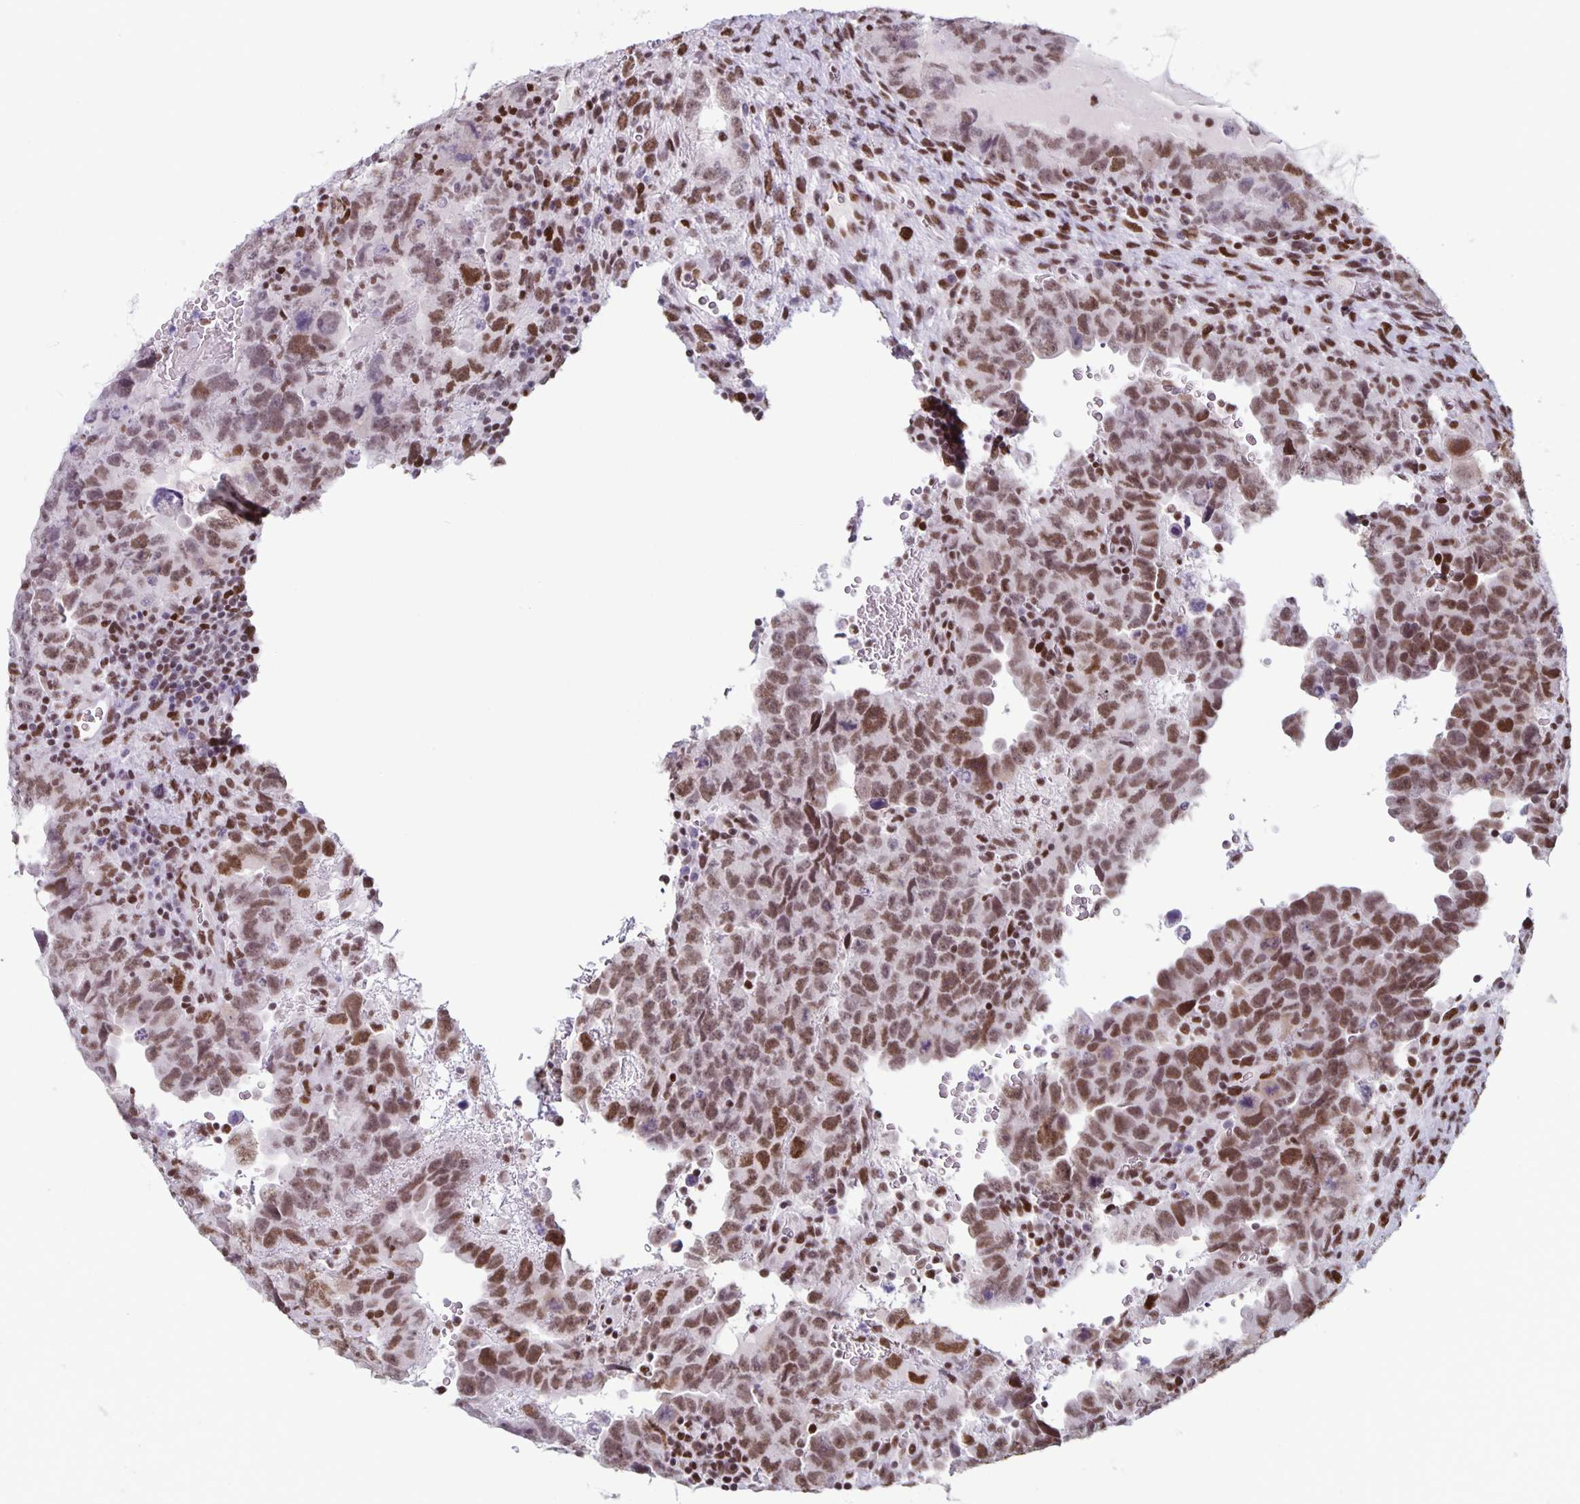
{"staining": {"intensity": "moderate", "quantity": ">75%", "location": "nuclear"}, "tissue": "testis cancer", "cell_type": "Tumor cells", "image_type": "cancer", "snomed": [{"axis": "morphology", "description": "Carcinoma, Embryonal, NOS"}, {"axis": "topography", "description": "Testis"}], "caption": "Protein staining shows moderate nuclear expression in about >75% of tumor cells in embryonal carcinoma (testis).", "gene": "JUND", "patient": {"sex": "male", "age": 24}}